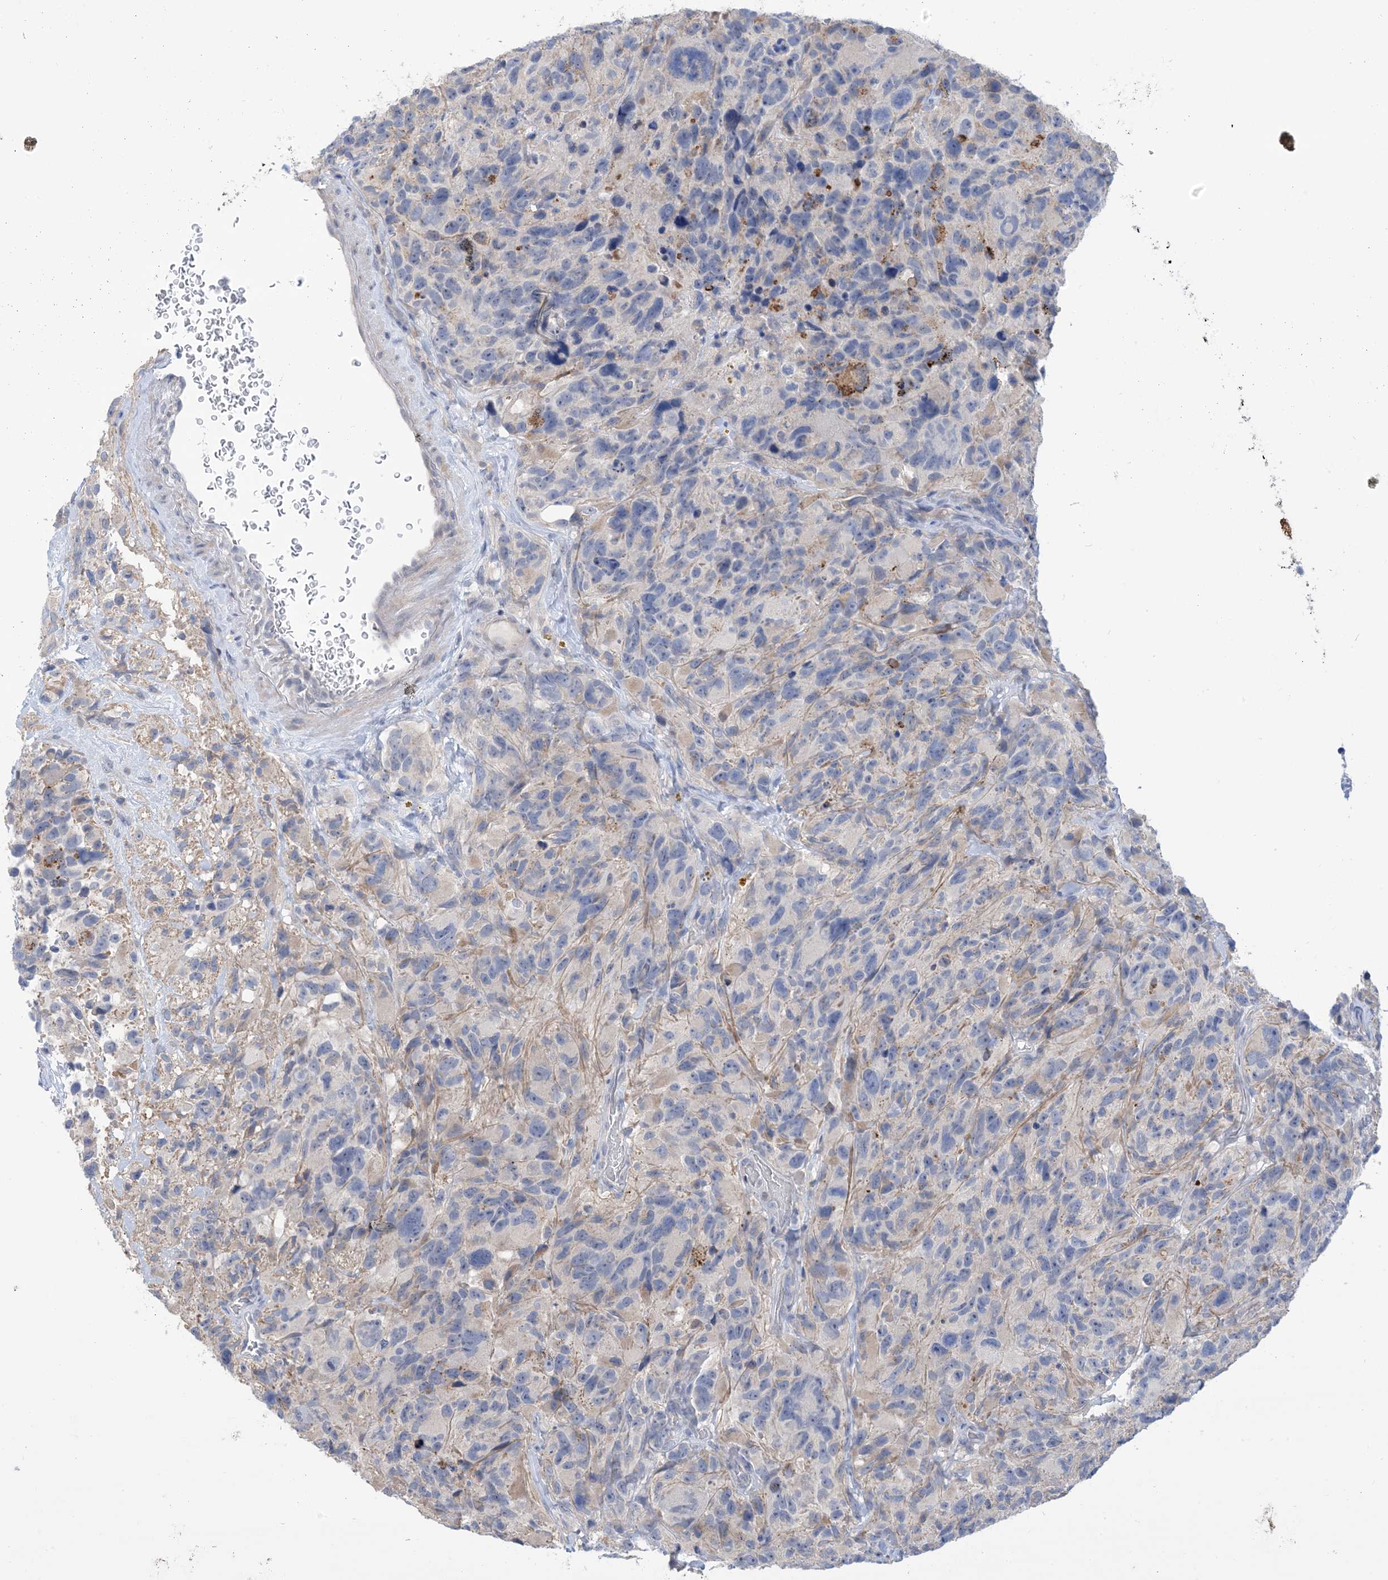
{"staining": {"intensity": "negative", "quantity": "none", "location": "none"}, "tissue": "glioma", "cell_type": "Tumor cells", "image_type": "cancer", "snomed": [{"axis": "morphology", "description": "Glioma, malignant, High grade"}, {"axis": "topography", "description": "Brain"}], "caption": "IHC of malignant glioma (high-grade) displays no positivity in tumor cells.", "gene": "TTYH1", "patient": {"sex": "male", "age": 69}}